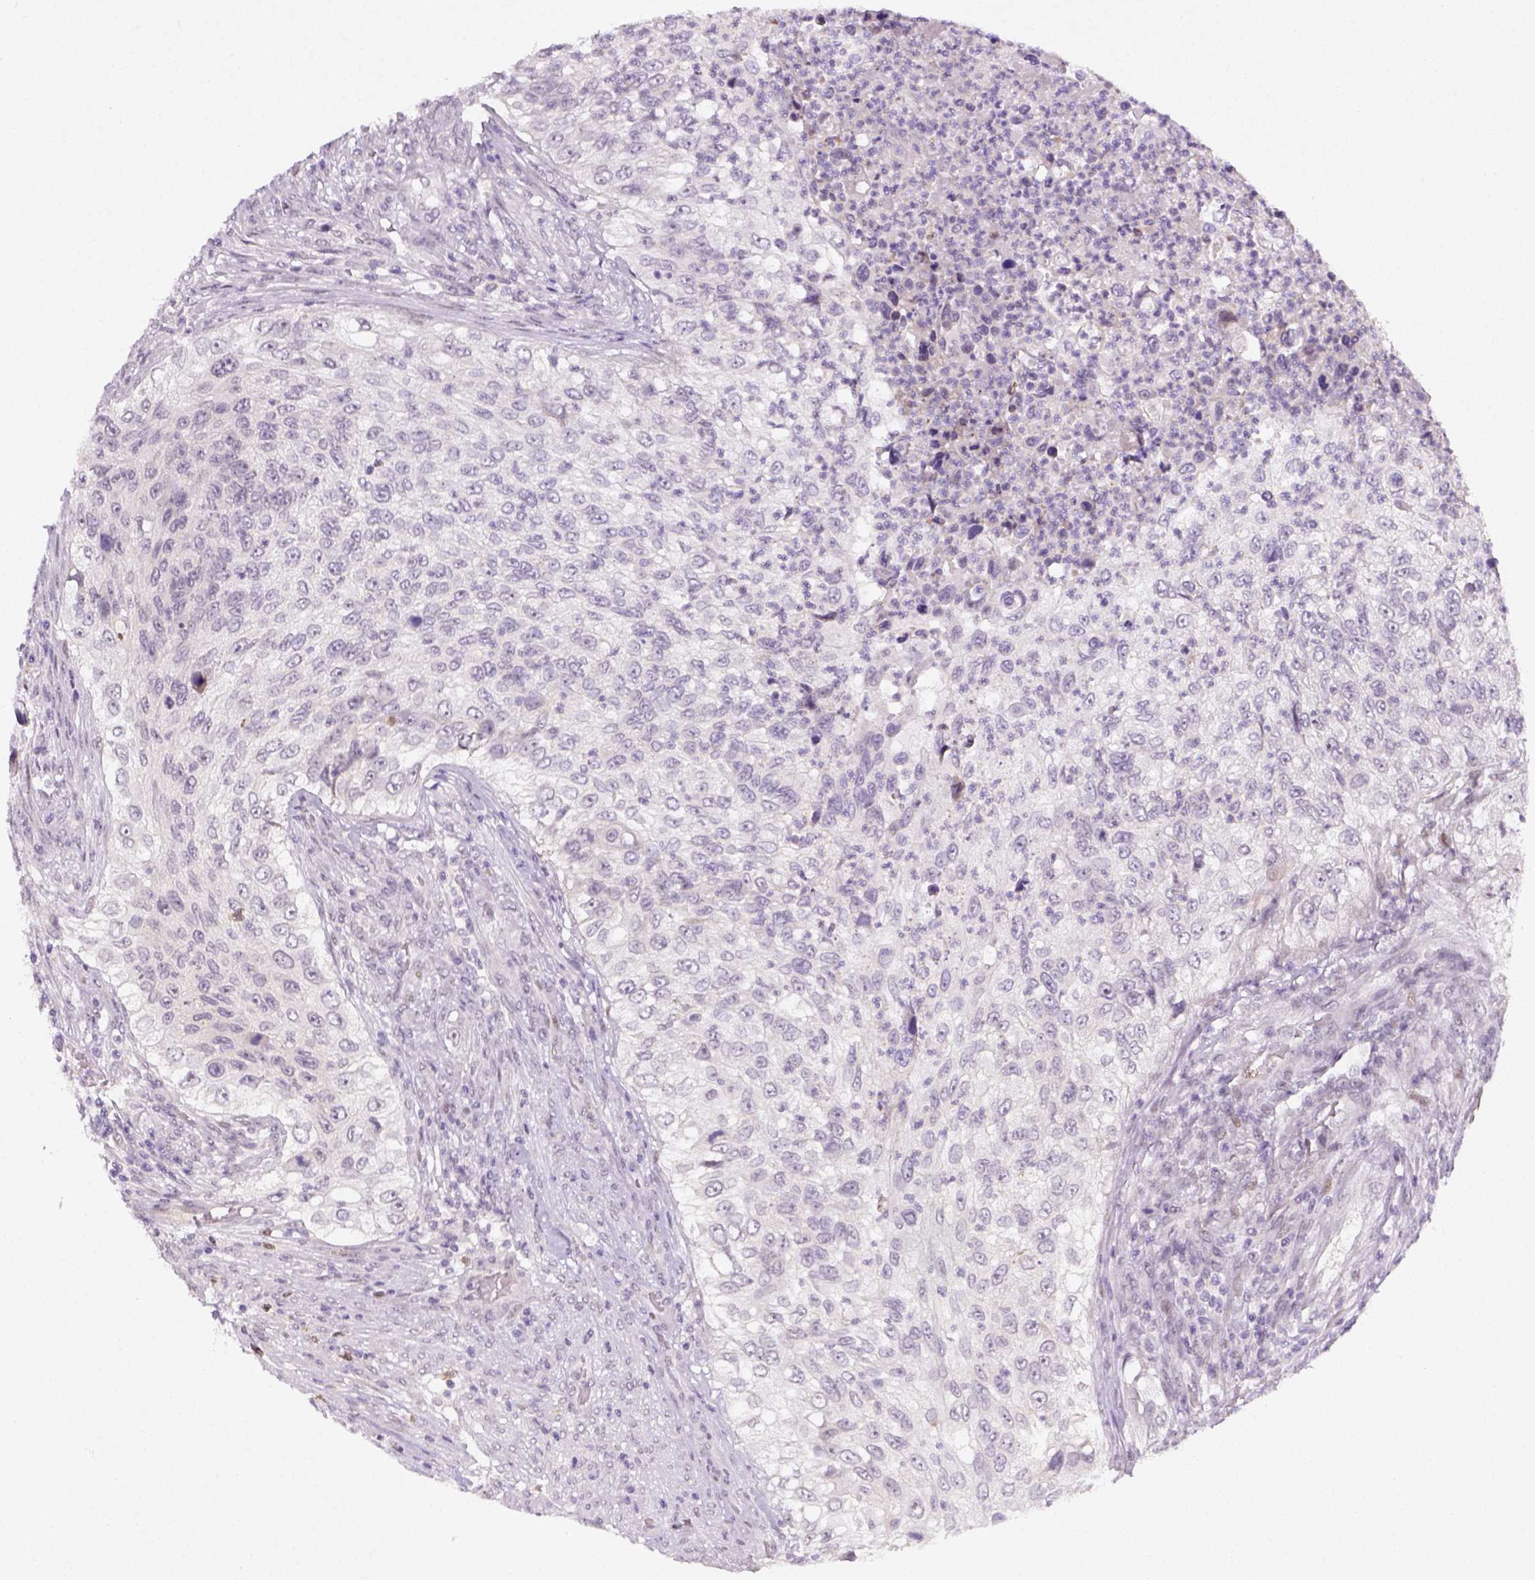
{"staining": {"intensity": "negative", "quantity": "none", "location": "none"}, "tissue": "urothelial cancer", "cell_type": "Tumor cells", "image_type": "cancer", "snomed": [{"axis": "morphology", "description": "Urothelial carcinoma, High grade"}, {"axis": "topography", "description": "Urinary bladder"}], "caption": "Photomicrograph shows no significant protein expression in tumor cells of urothelial cancer.", "gene": "MAGEB3", "patient": {"sex": "female", "age": 60}}